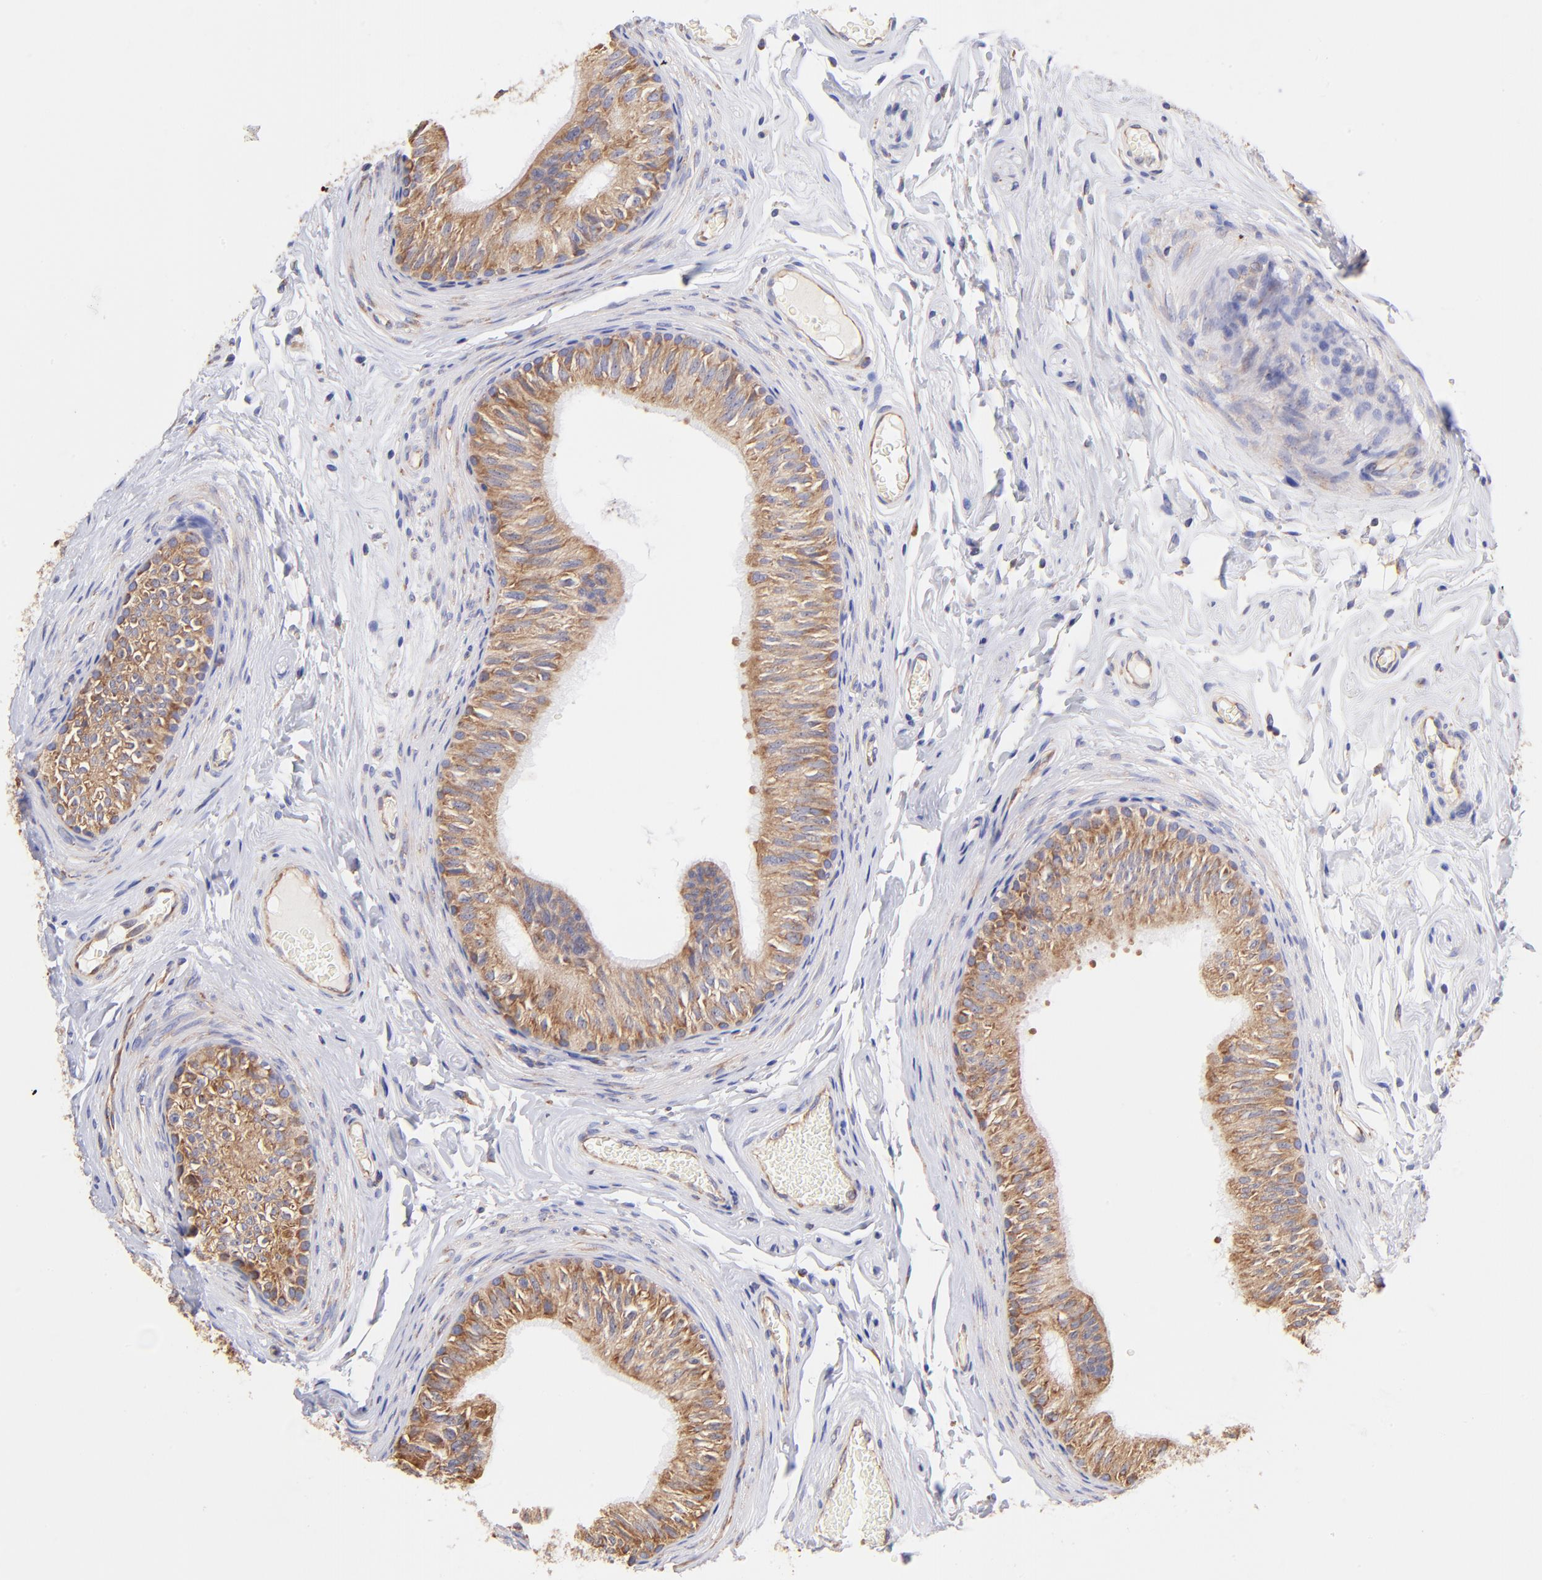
{"staining": {"intensity": "moderate", "quantity": ">75%", "location": "cytoplasmic/membranous"}, "tissue": "epididymis", "cell_type": "Glandular cells", "image_type": "normal", "snomed": [{"axis": "morphology", "description": "Normal tissue, NOS"}, {"axis": "topography", "description": "Testis"}, {"axis": "topography", "description": "Epididymis"}], "caption": "This micrograph displays immunohistochemistry (IHC) staining of benign epididymis, with medium moderate cytoplasmic/membranous positivity in about >75% of glandular cells.", "gene": "RPL30", "patient": {"sex": "male", "age": 36}}